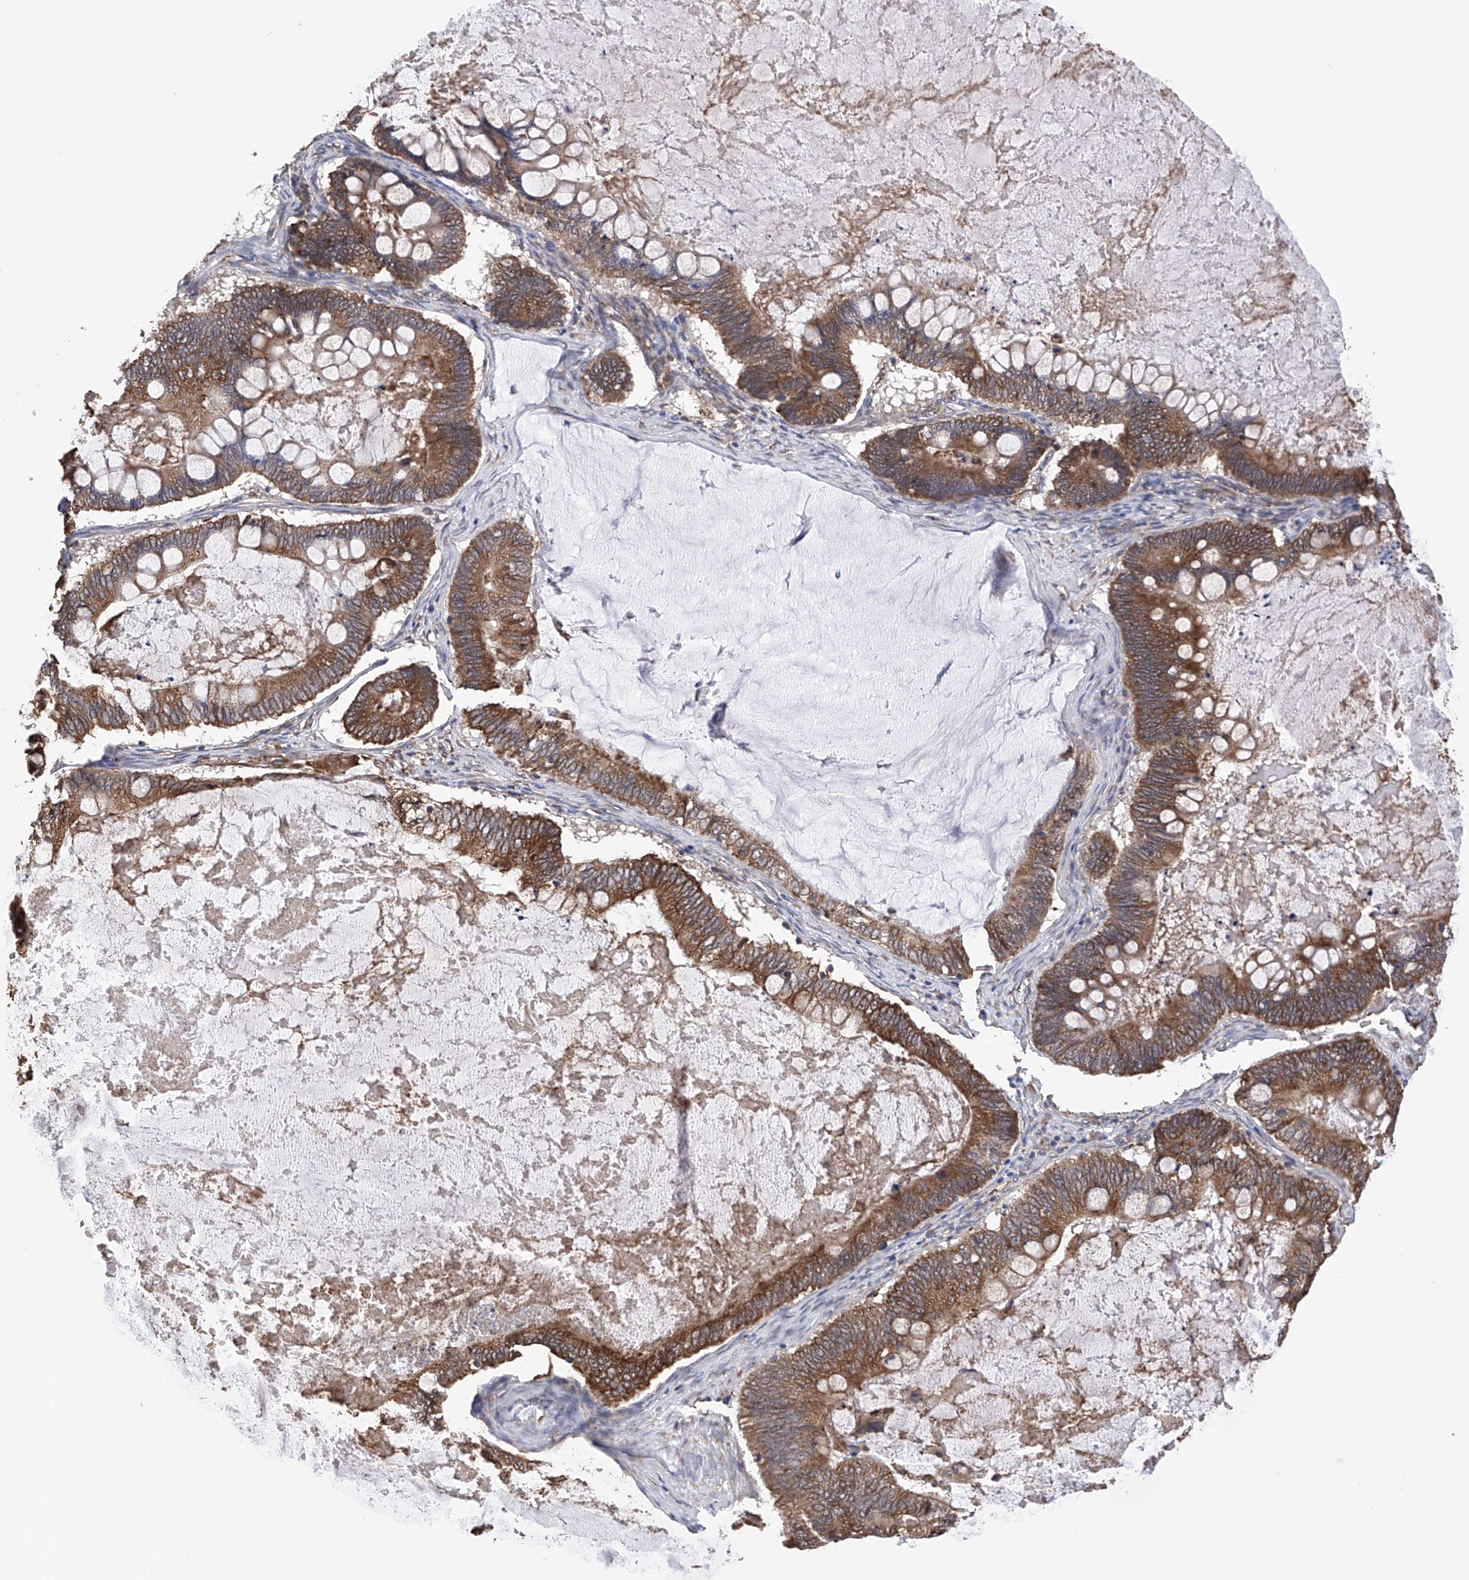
{"staining": {"intensity": "moderate", "quantity": ">75%", "location": "cytoplasmic/membranous"}, "tissue": "ovarian cancer", "cell_type": "Tumor cells", "image_type": "cancer", "snomed": [{"axis": "morphology", "description": "Cystadenocarcinoma, mucinous, NOS"}, {"axis": "topography", "description": "Ovary"}], "caption": "About >75% of tumor cells in human ovarian mucinous cystadenocarcinoma reveal moderate cytoplasmic/membranous protein expression as visualized by brown immunohistochemical staining.", "gene": "DNAH8", "patient": {"sex": "female", "age": 61}}